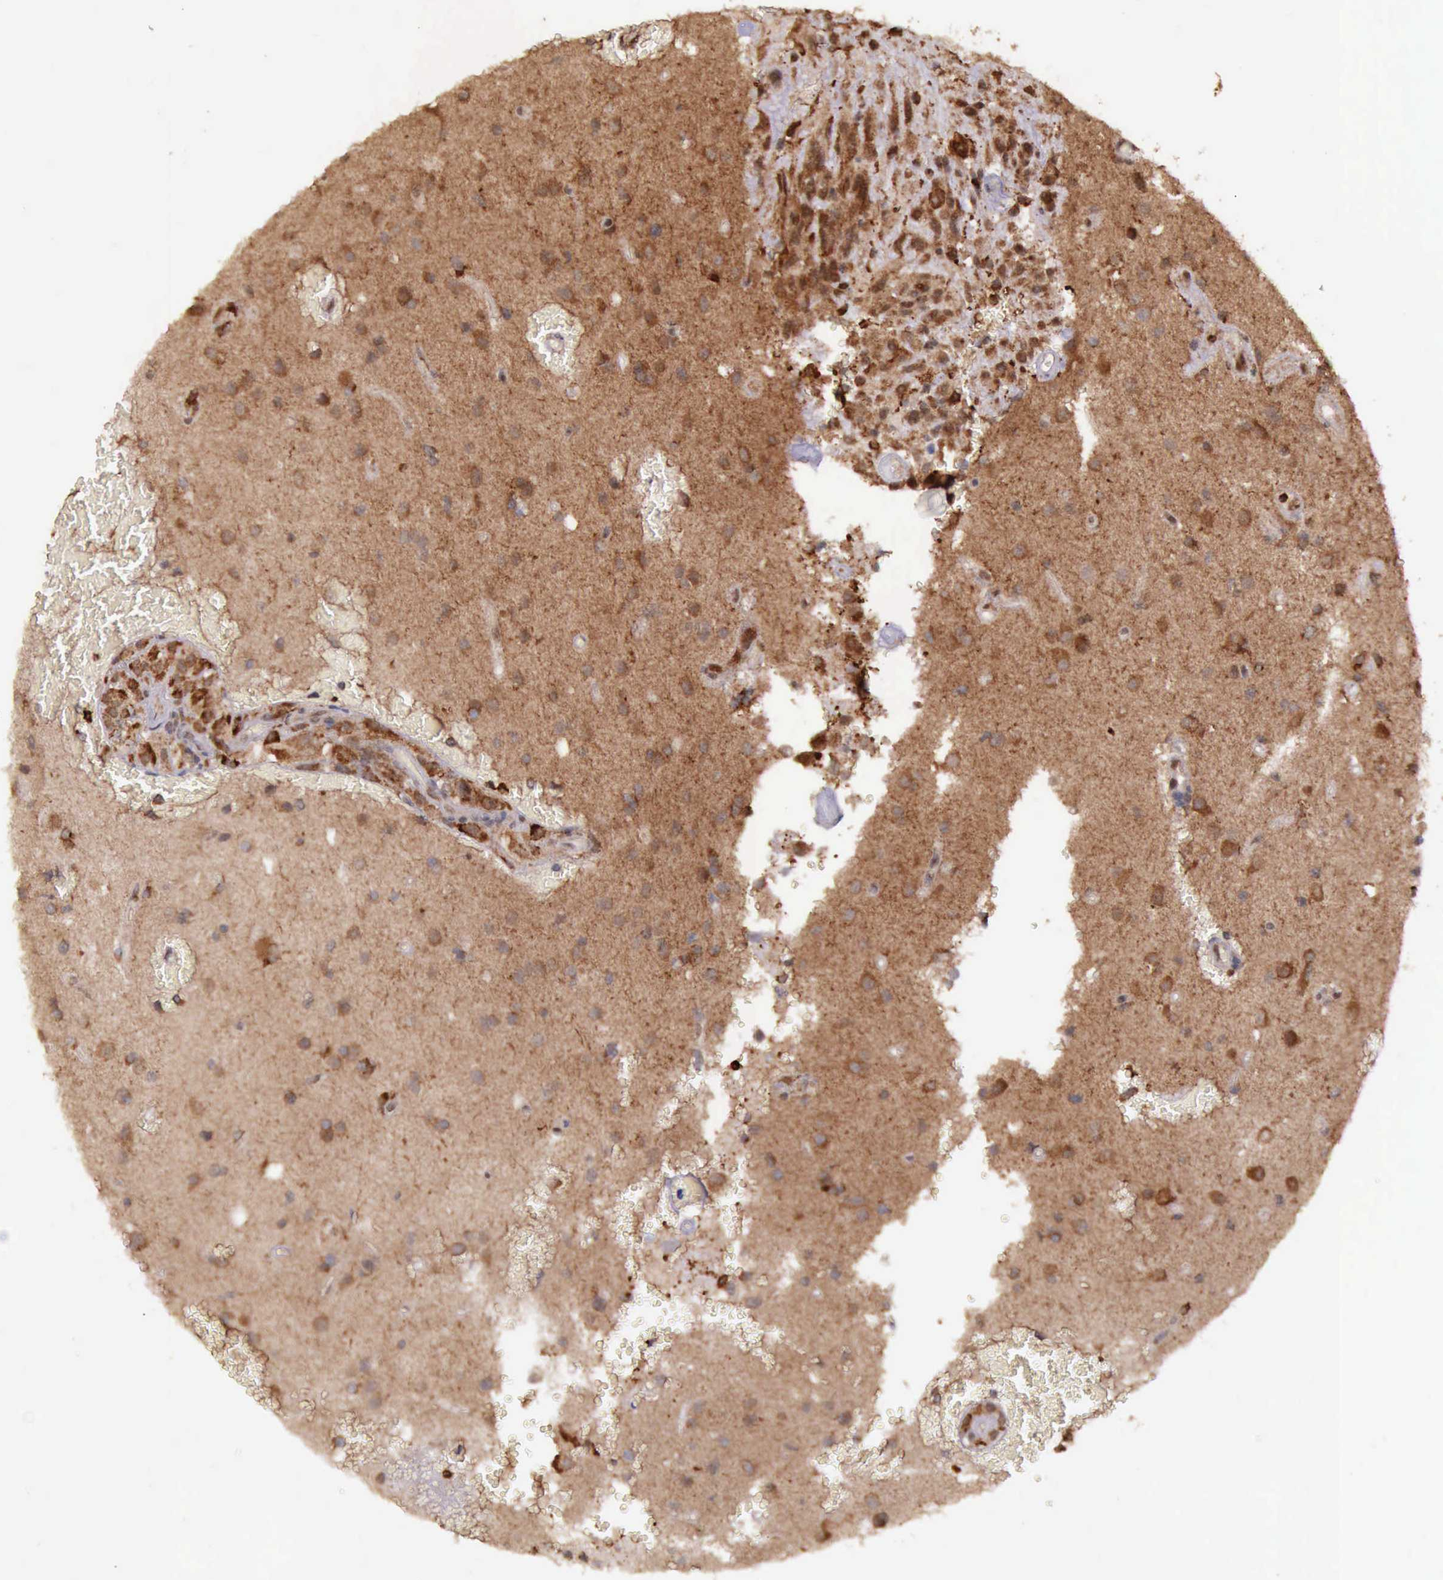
{"staining": {"intensity": "strong", "quantity": ">75%", "location": "cytoplasmic/membranous"}, "tissue": "glioma", "cell_type": "Tumor cells", "image_type": "cancer", "snomed": [{"axis": "morphology", "description": "Glioma, malignant, High grade"}, {"axis": "topography", "description": "Brain"}], "caption": "A photomicrograph of human malignant high-grade glioma stained for a protein reveals strong cytoplasmic/membranous brown staining in tumor cells.", "gene": "ARMCX3", "patient": {"sex": "male", "age": 48}}